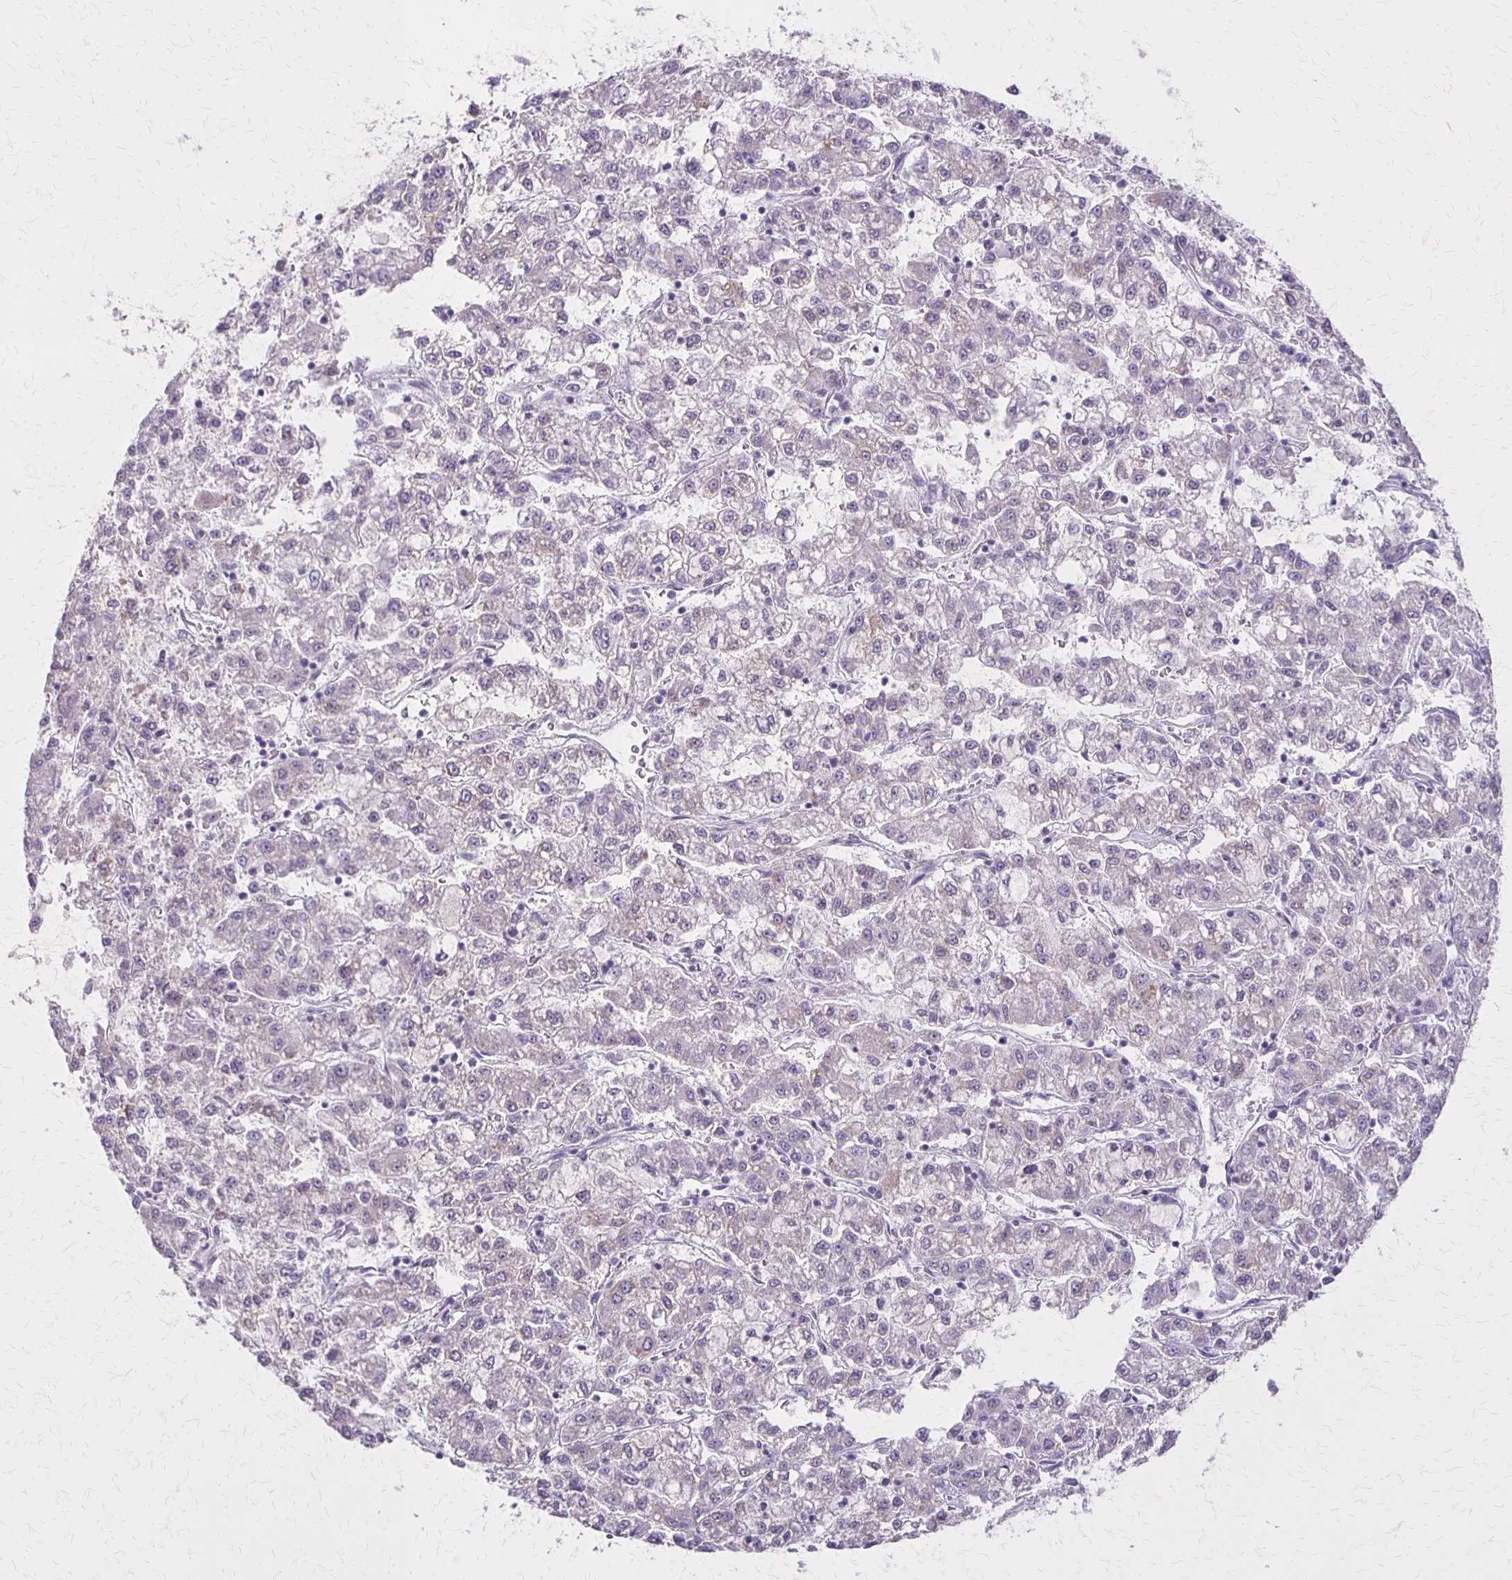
{"staining": {"intensity": "negative", "quantity": "none", "location": "none"}, "tissue": "liver cancer", "cell_type": "Tumor cells", "image_type": "cancer", "snomed": [{"axis": "morphology", "description": "Carcinoma, Hepatocellular, NOS"}, {"axis": "topography", "description": "Liver"}], "caption": "High power microscopy photomicrograph of an immunohistochemistry image of hepatocellular carcinoma (liver), revealing no significant expression in tumor cells.", "gene": "SLC35E2B", "patient": {"sex": "male", "age": 40}}